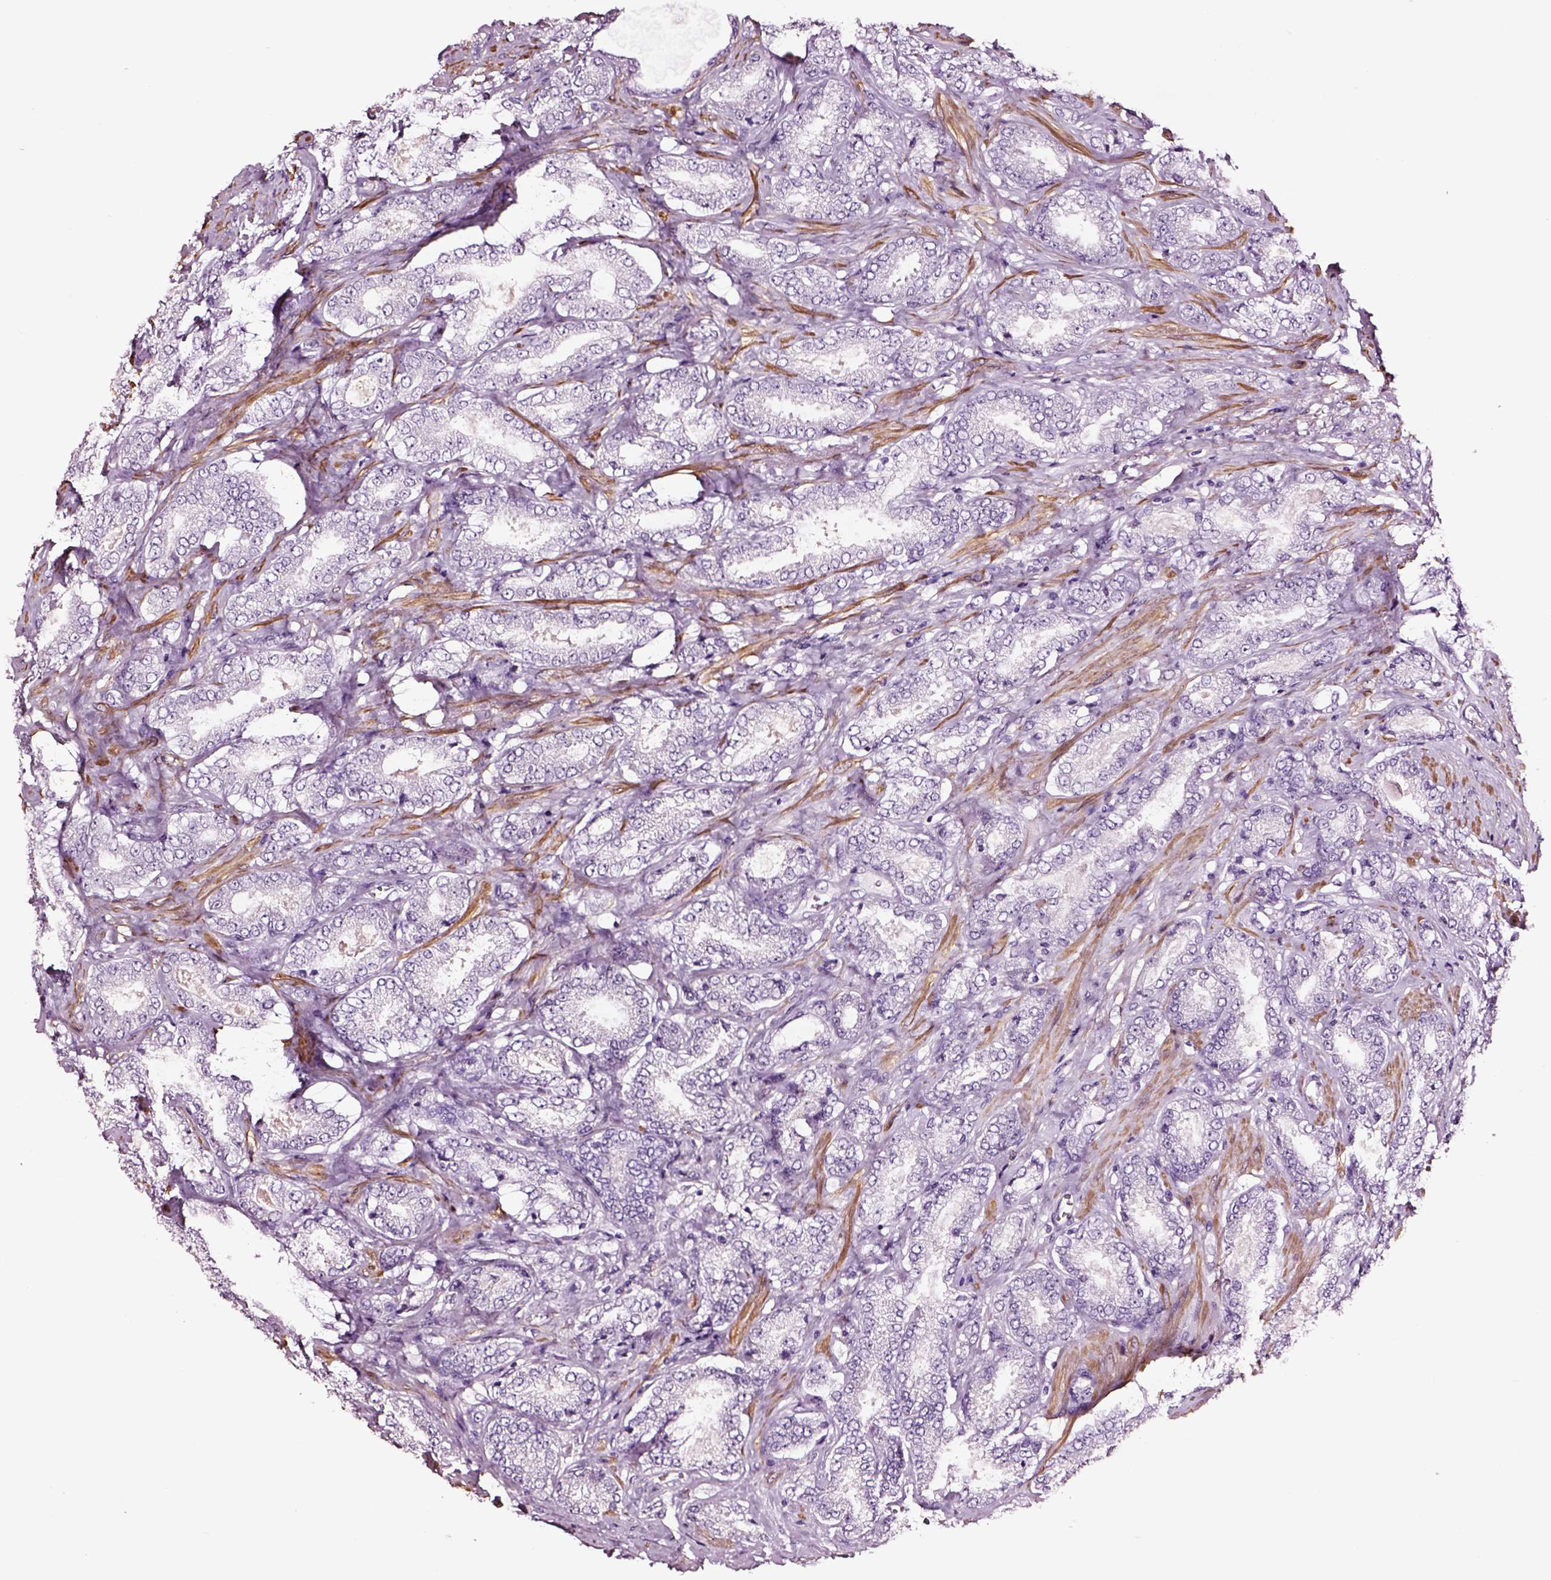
{"staining": {"intensity": "negative", "quantity": "none", "location": "none"}, "tissue": "prostate cancer", "cell_type": "Tumor cells", "image_type": "cancer", "snomed": [{"axis": "morphology", "description": "Adenocarcinoma, NOS"}, {"axis": "topography", "description": "Prostate"}], "caption": "High power microscopy photomicrograph of an immunohistochemistry (IHC) image of adenocarcinoma (prostate), revealing no significant expression in tumor cells.", "gene": "SOX10", "patient": {"sex": "male", "age": 64}}